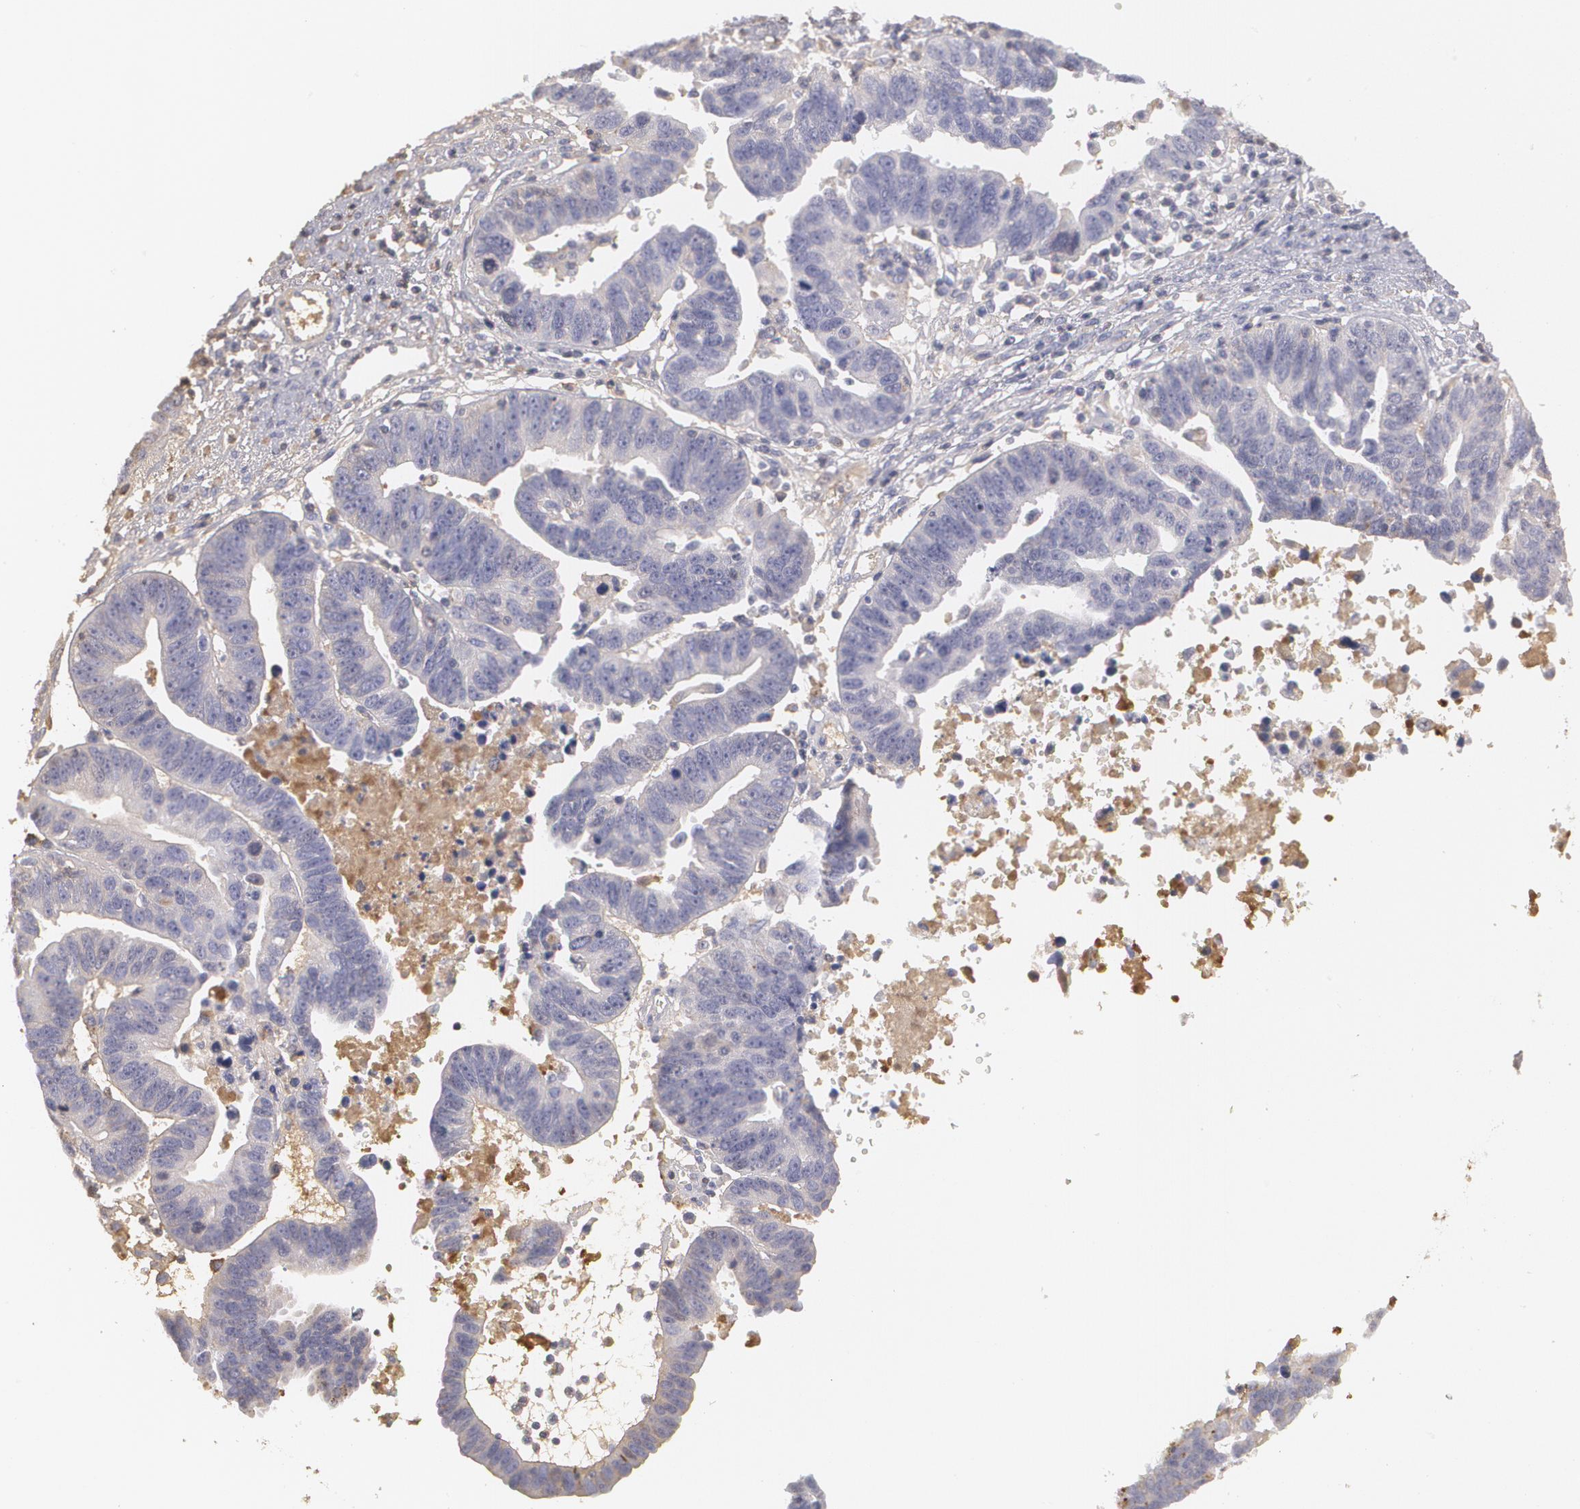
{"staining": {"intensity": "negative", "quantity": "none", "location": "none"}, "tissue": "ovarian cancer", "cell_type": "Tumor cells", "image_type": "cancer", "snomed": [{"axis": "morphology", "description": "Carcinoma, endometroid"}, {"axis": "morphology", "description": "Cystadenocarcinoma, serous, NOS"}, {"axis": "topography", "description": "Ovary"}], "caption": "DAB (3,3'-diaminobenzidine) immunohistochemical staining of ovarian cancer reveals no significant expression in tumor cells.", "gene": "SERPINA1", "patient": {"sex": "female", "age": 45}}